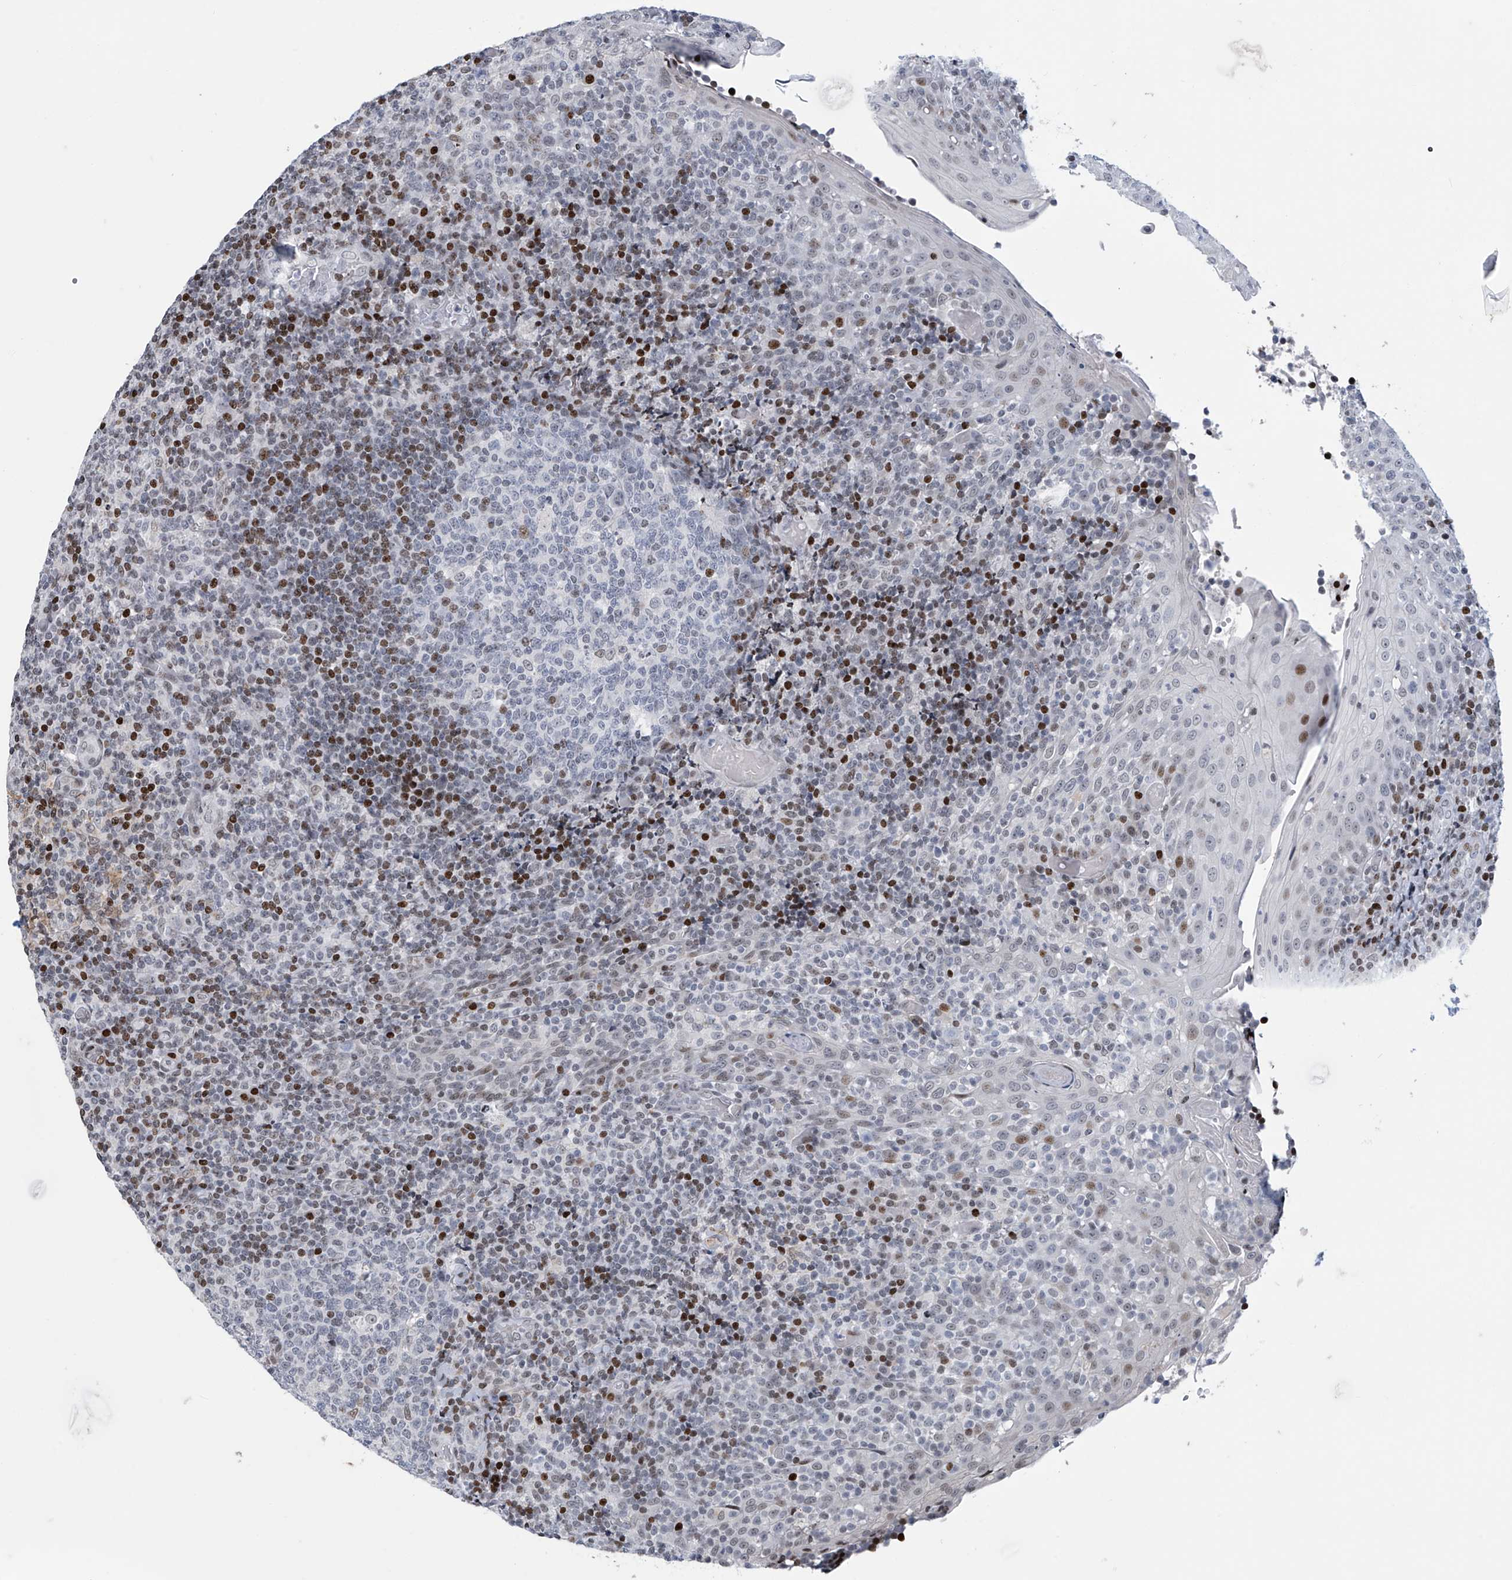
{"staining": {"intensity": "moderate", "quantity": "<25%", "location": "nuclear"}, "tissue": "tonsil", "cell_type": "Germinal center cells", "image_type": "normal", "snomed": [{"axis": "morphology", "description": "Normal tissue, NOS"}, {"axis": "topography", "description": "Tonsil"}], "caption": "Moderate nuclear staining for a protein is present in about <25% of germinal center cells of benign tonsil using IHC.", "gene": "RFX7", "patient": {"sex": "female", "age": 19}}